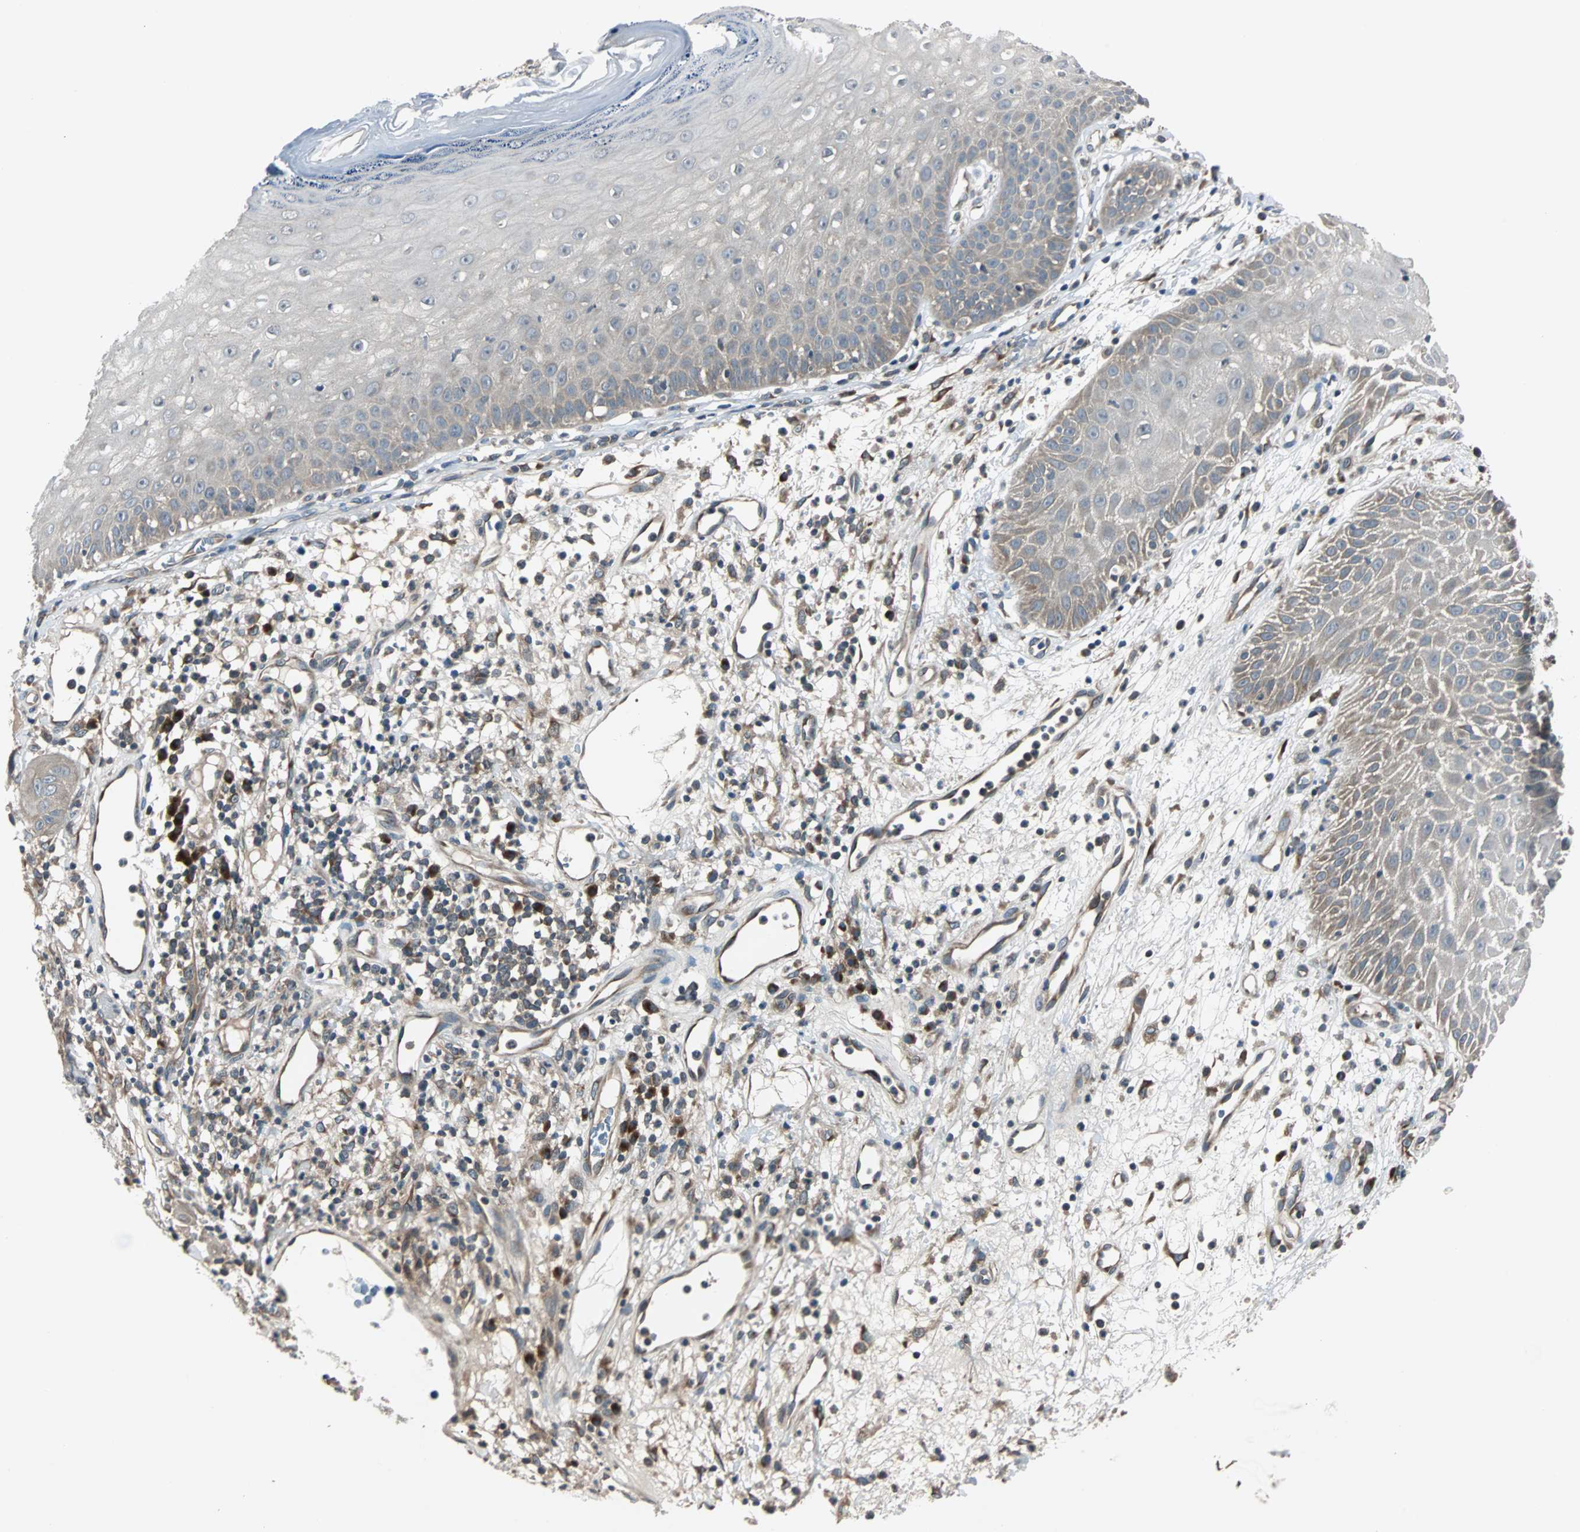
{"staining": {"intensity": "moderate", "quantity": ">75%", "location": "cytoplasmic/membranous"}, "tissue": "skin cancer", "cell_type": "Tumor cells", "image_type": "cancer", "snomed": [{"axis": "morphology", "description": "Squamous cell carcinoma, NOS"}, {"axis": "topography", "description": "Skin"}], "caption": "A brown stain shows moderate cytoplasmic/membranous expression of a protein in skin cancer tumor cells.", "gene": "ARF1", "patient": {"sex": "female", "age": 78}}